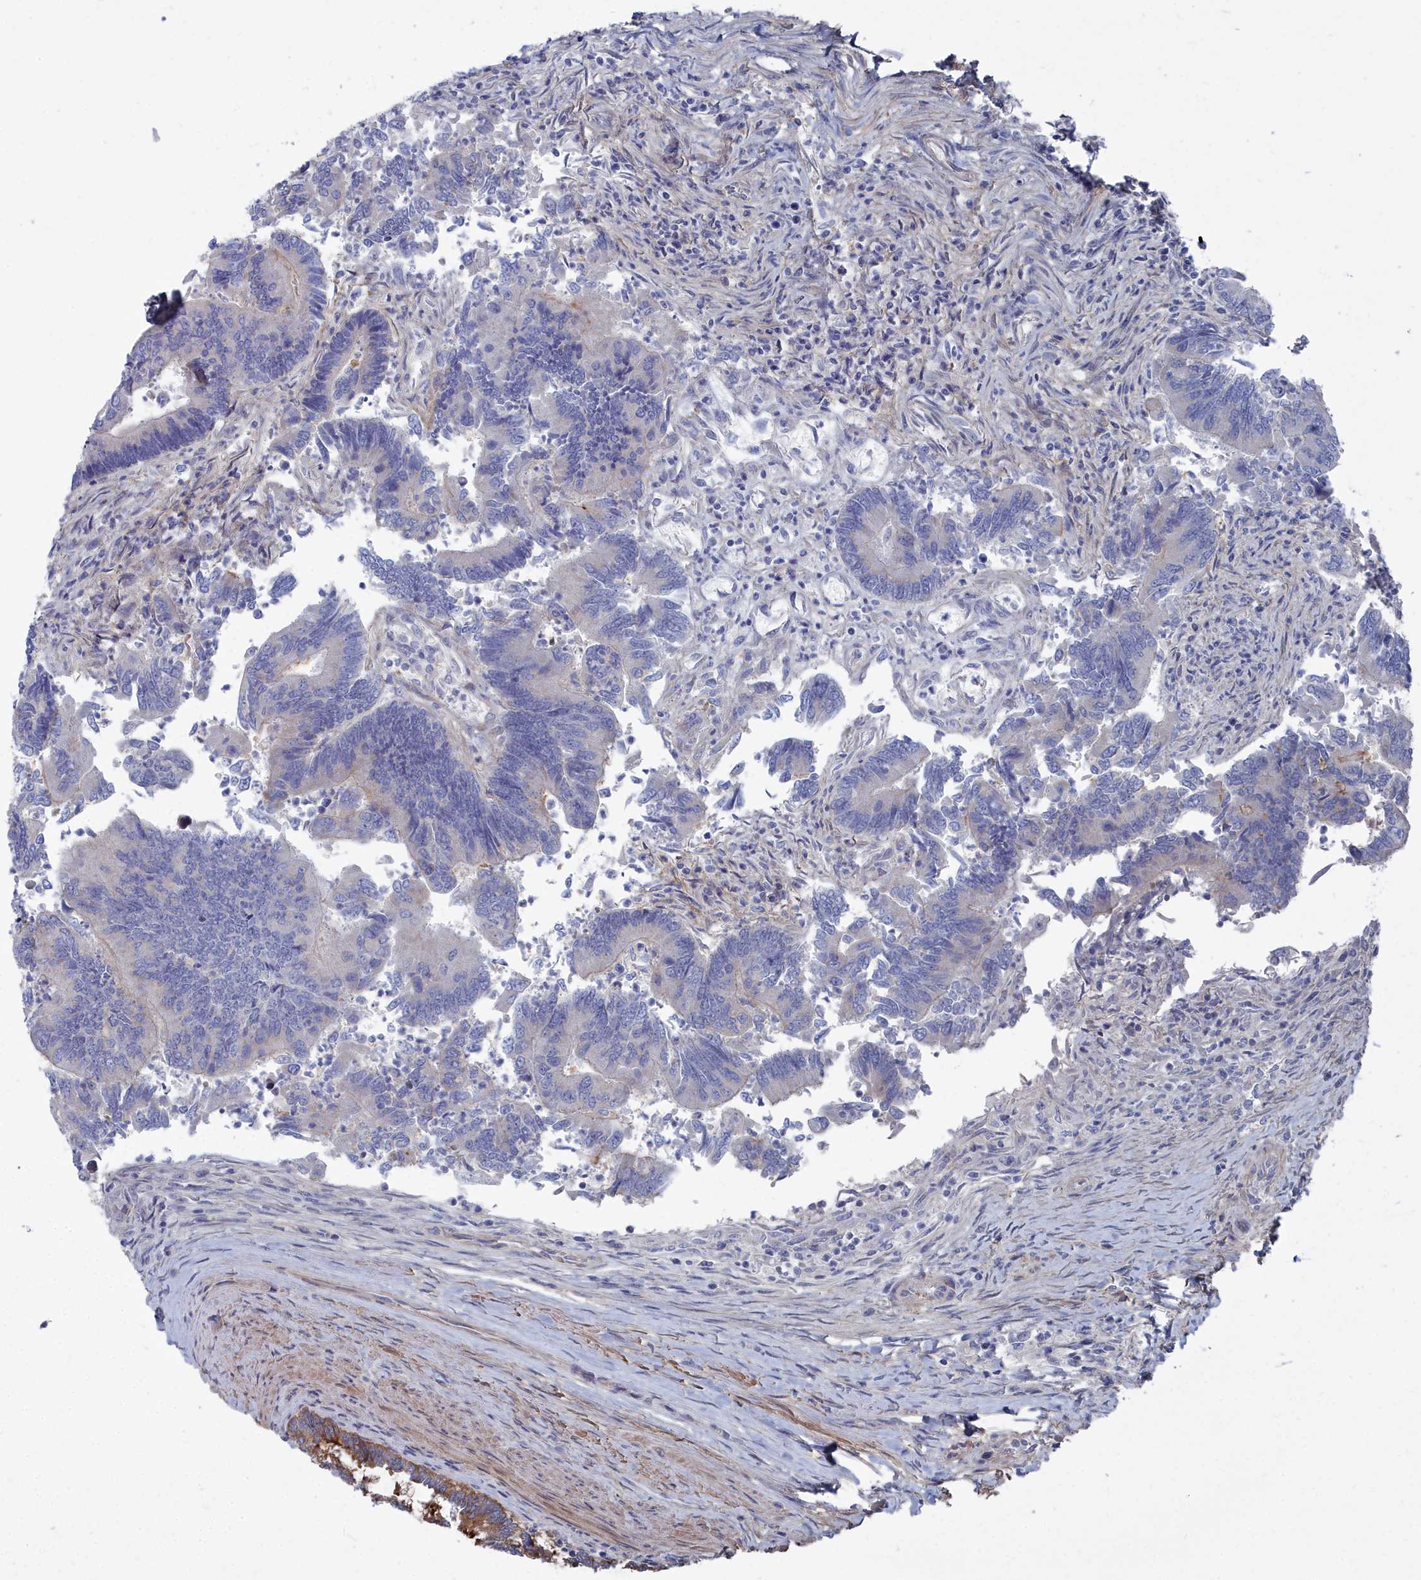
{"staining": {"intensity": "negative", "quantity": "none", "location": "none"}, "tissue": "colorectal cancer", "cell_type": "Tumor cells", "image_type": "cancer", "snomed": [{"axis": "morphology", "description": "Adenocarcinoma, NOS"}, {"axis": "topography", "description": "Colon"}], "caption": "Human colorectal adenocarcinoma stained for a protein using IHC displays no expression in tumor cells.", "gene": "SHISAL2A", "patient": {"sex": "female", "age": 67}}